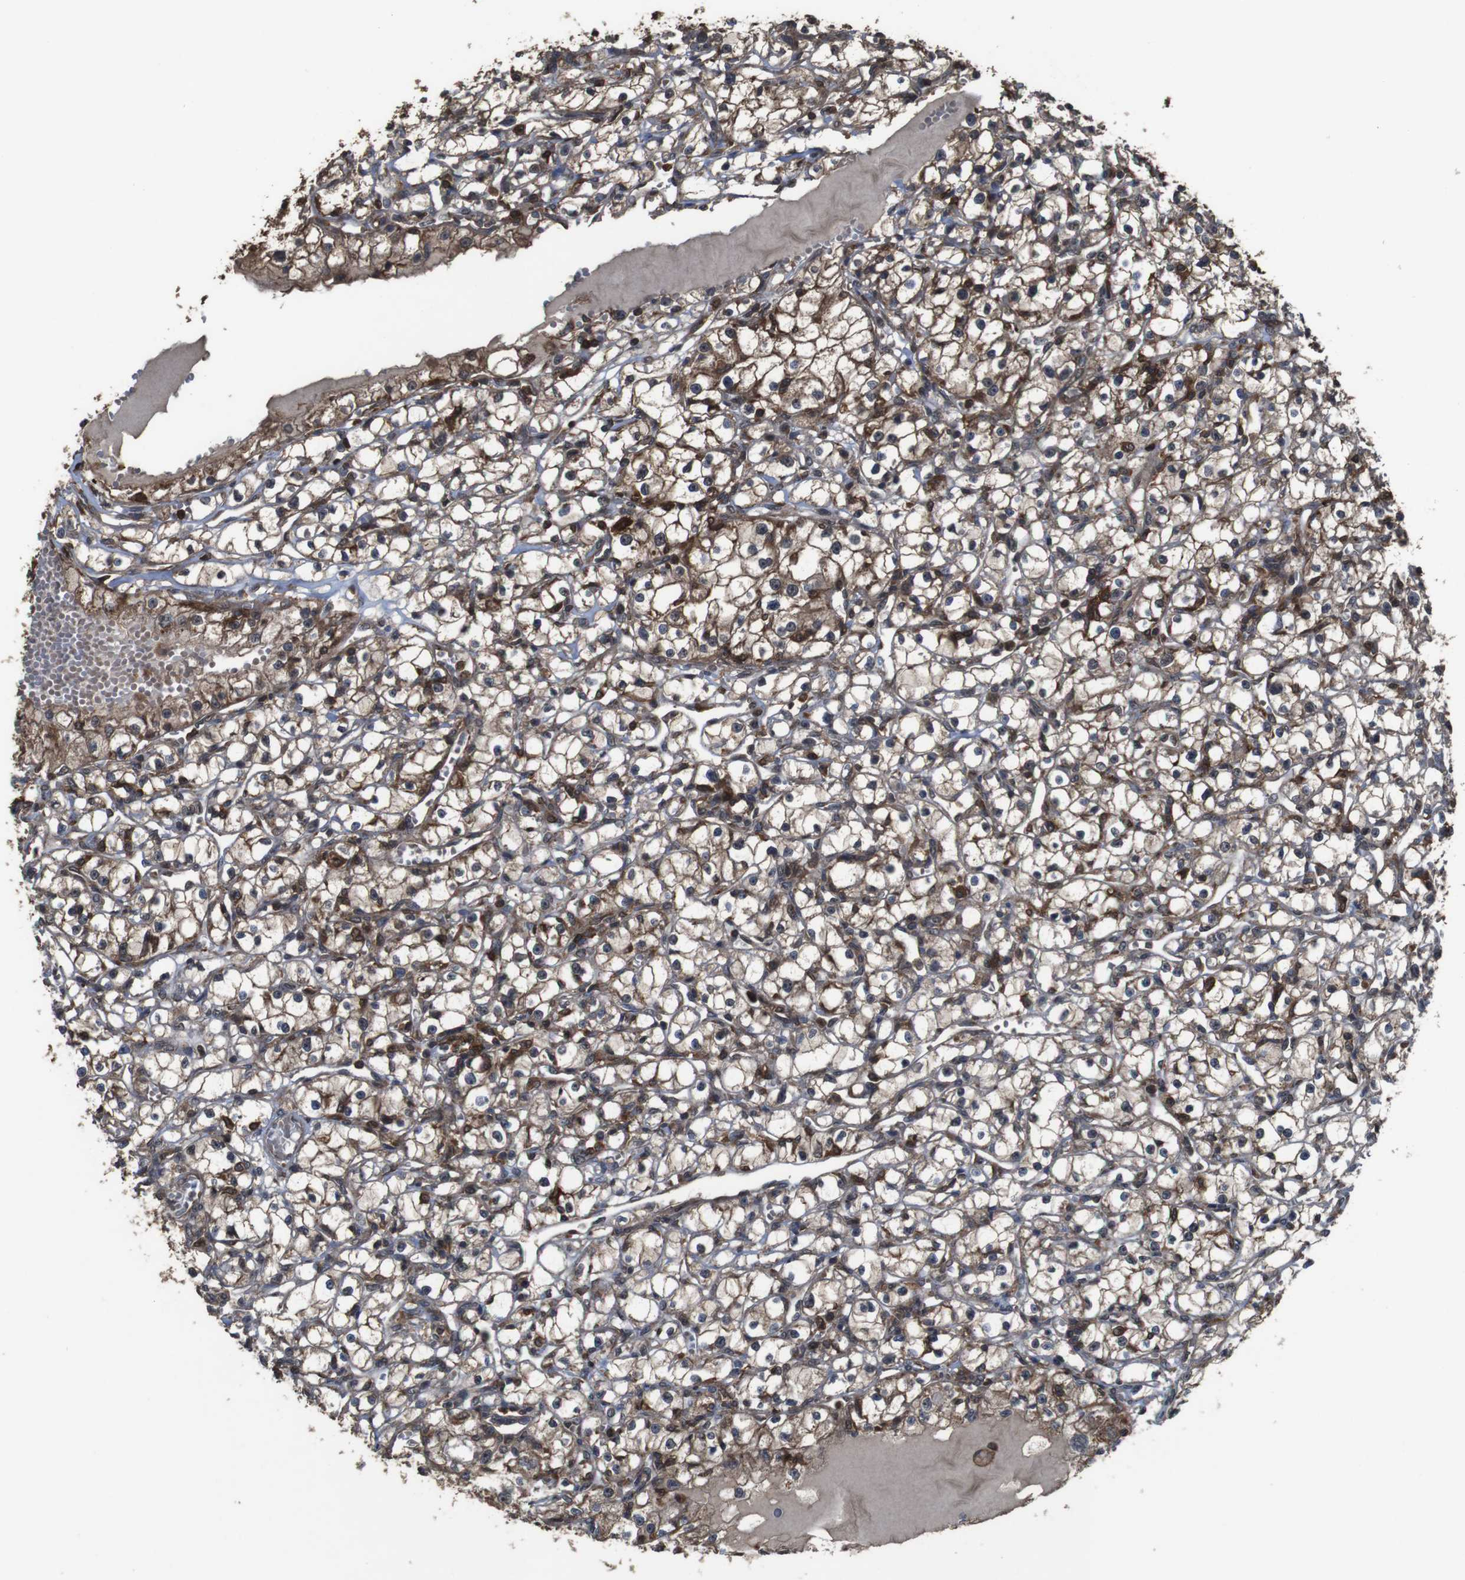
{"staining": {"intensity": "moderate", "quantity": ">75%", "location": "cytoplasmic/membranous"}, "tissue": "renal cancer", "cell_type": "Tumor cells", "image_type": "cancer", "snomed": [{"axis": "morphology", "description": "Adenocarcinoma, NOS"}, {"axis": "topography", "description": "Kidney"}], "caption": "Protein staining exhibits moderate cytoplasmic/membranous staining in about >75% of tumor cells in renal cancer. (brown staining indicates protein expression, while blue staining denotes nuclei).", "gene": "BAG4", "patient": {"sex": "male", "age": 56}}